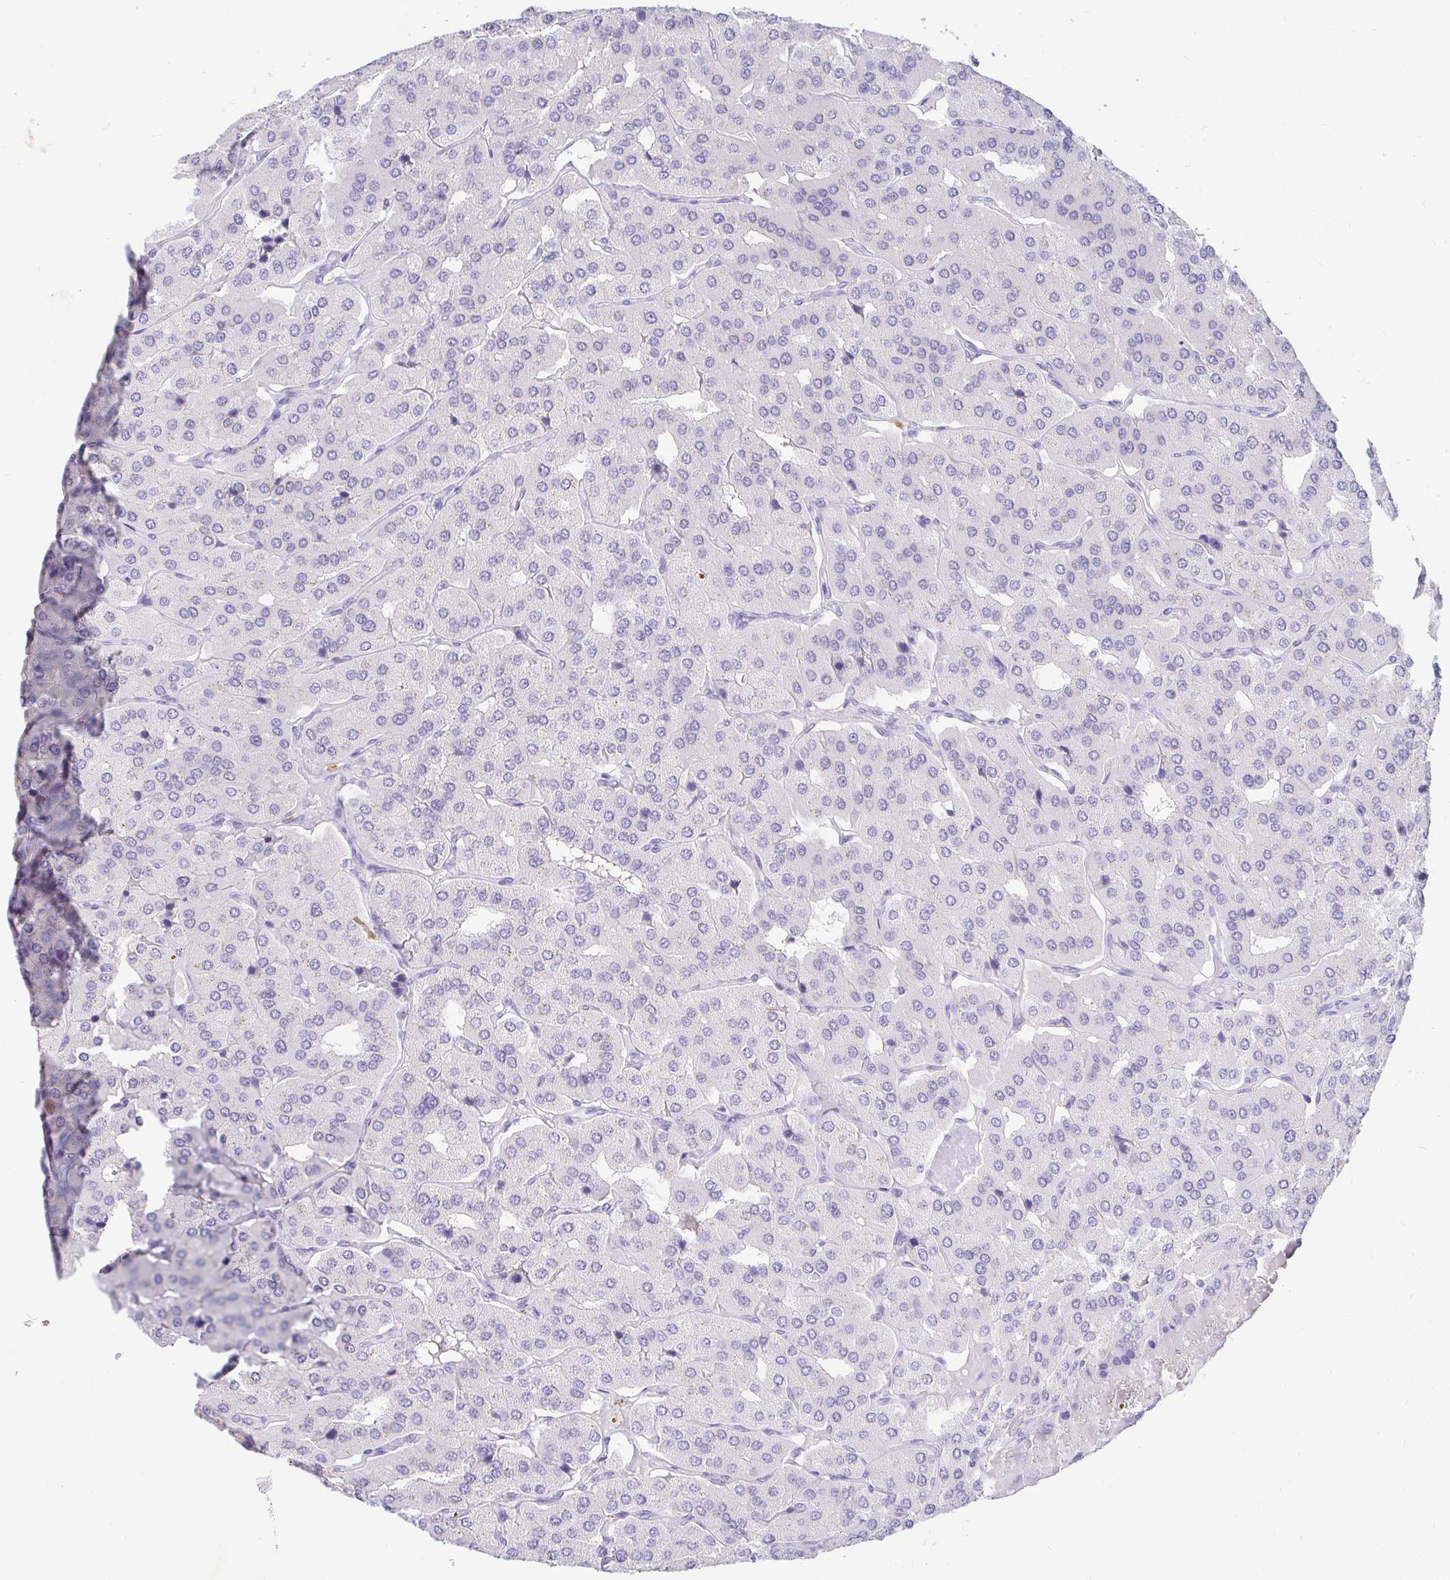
{"staining": {"intensity": "negative", "quantity": "none", "location": "none"}, "tissue": "parathyroid gland", "cell_type": "Glandular cells", "image_type": "normal", "snomed": [{"axis": "morphology", "description": "Normal tissue, NOS"}, {"axis": "morphology", "description": "Adenoma, NOS"}, {"axis": "topography", "description": "Parathyroid gland"}], "caption": "A high-resolution image shows IHC staining of unremarkable parathyroid gland, which reveals no significant expression in glandular cells. Nuclei are stained in blue.", "gene": "EZHIP", "patient": {"sex": "female", "age": 86}}